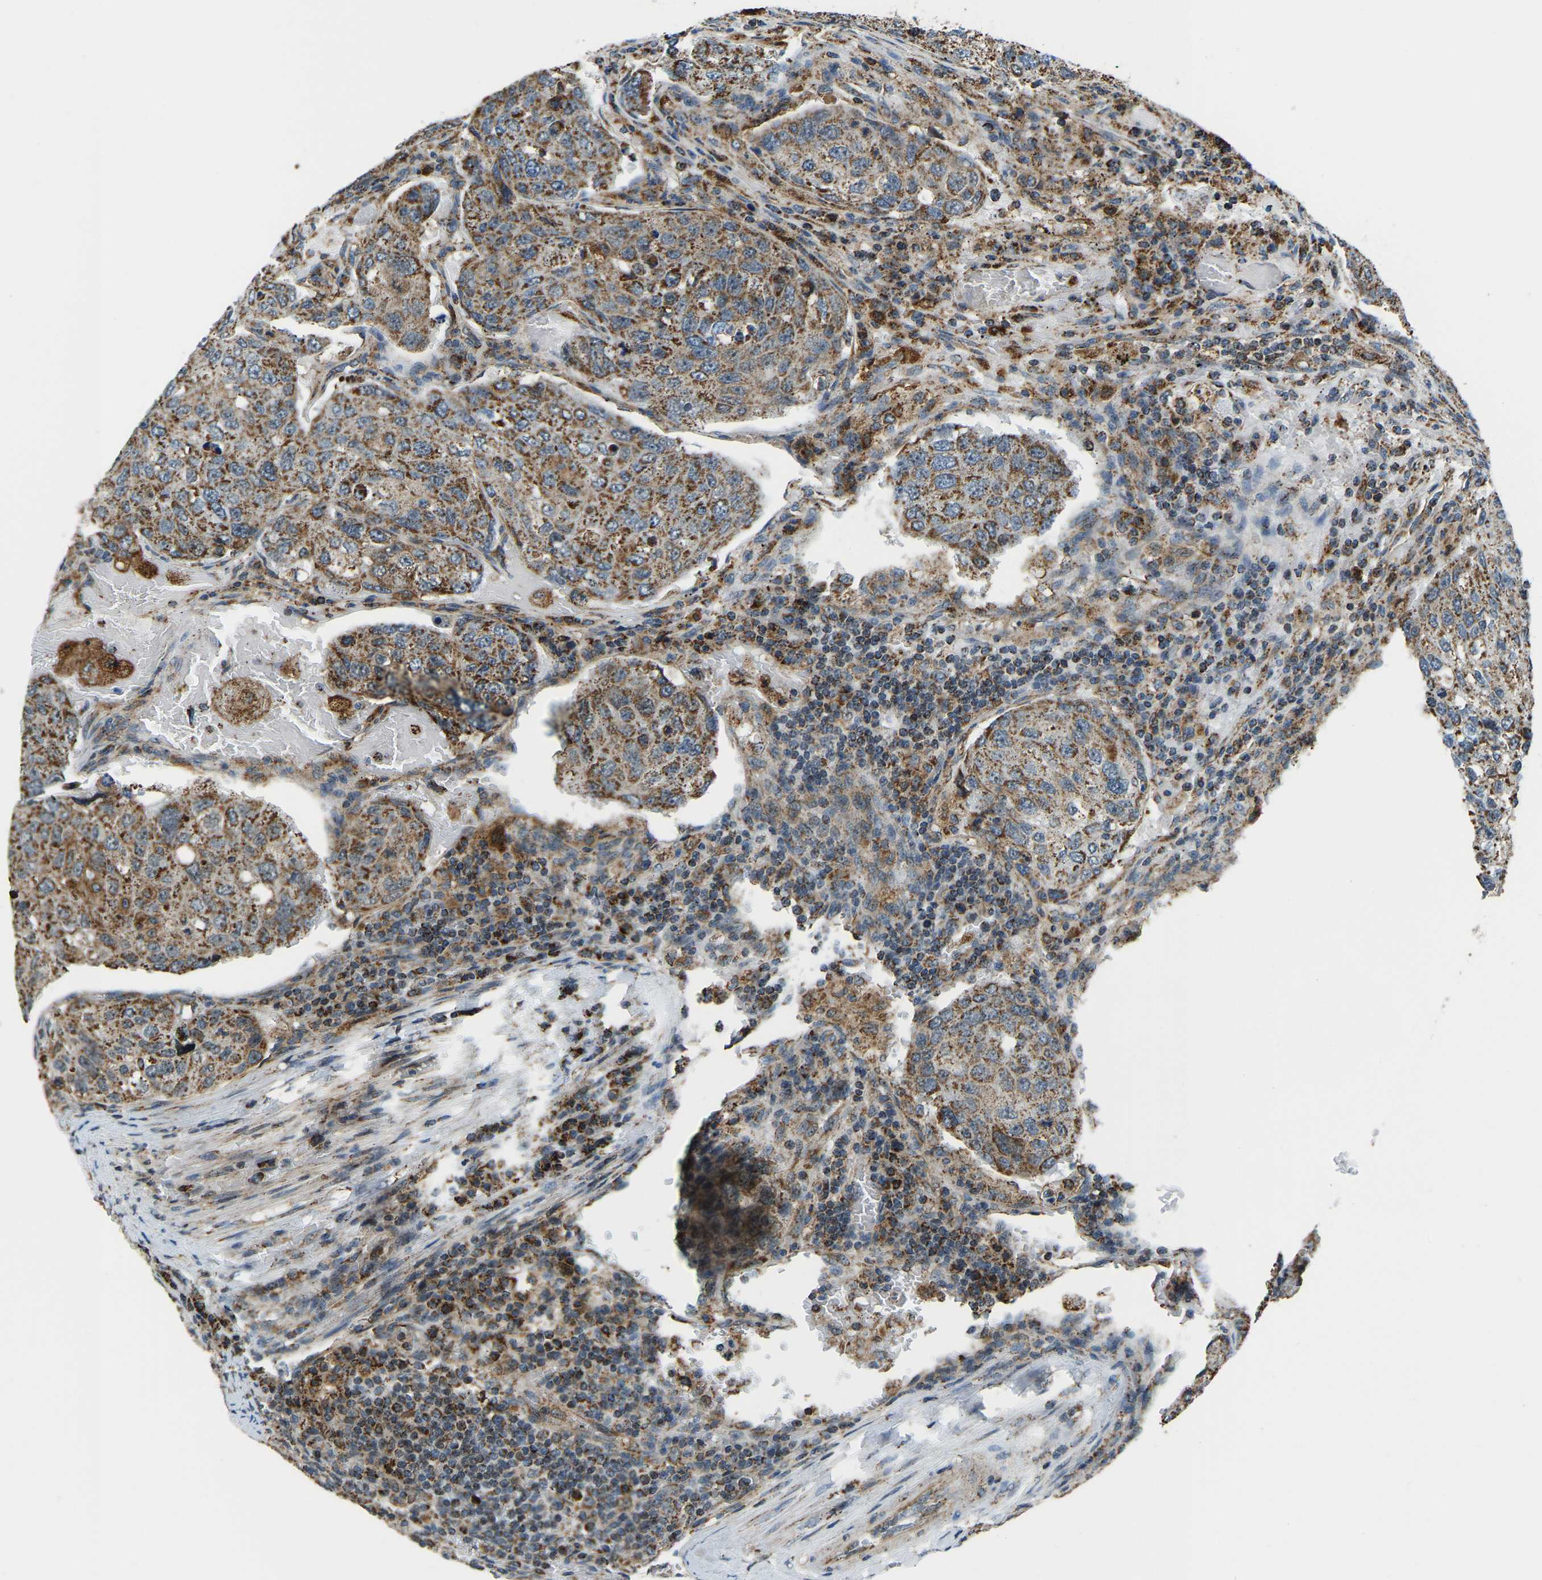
{"staining": {"intensity": "moderate", "quantity": ">75%", "location": "cytoplasmic/membranous"}, "tissue": "urothelial cancer", "cell_type": "Tumor cells", "image_type": "cancer", "snomed": [{"axis": "morphology", "description": "Urothelial carcinoma, High grade"}, {"axis": "topography", "description": "Lymph node"}, {"axis": "topography", "description": "Urinary bladder"}], "caption": "Immunohistochemical staining of human urothelial cancer exhibits medium levels of moderate cytoplasmic/membranous staining in about >75% of tumor cells.", "gene": "RBM33", "patient": {"sex": "male", "age": 51}}